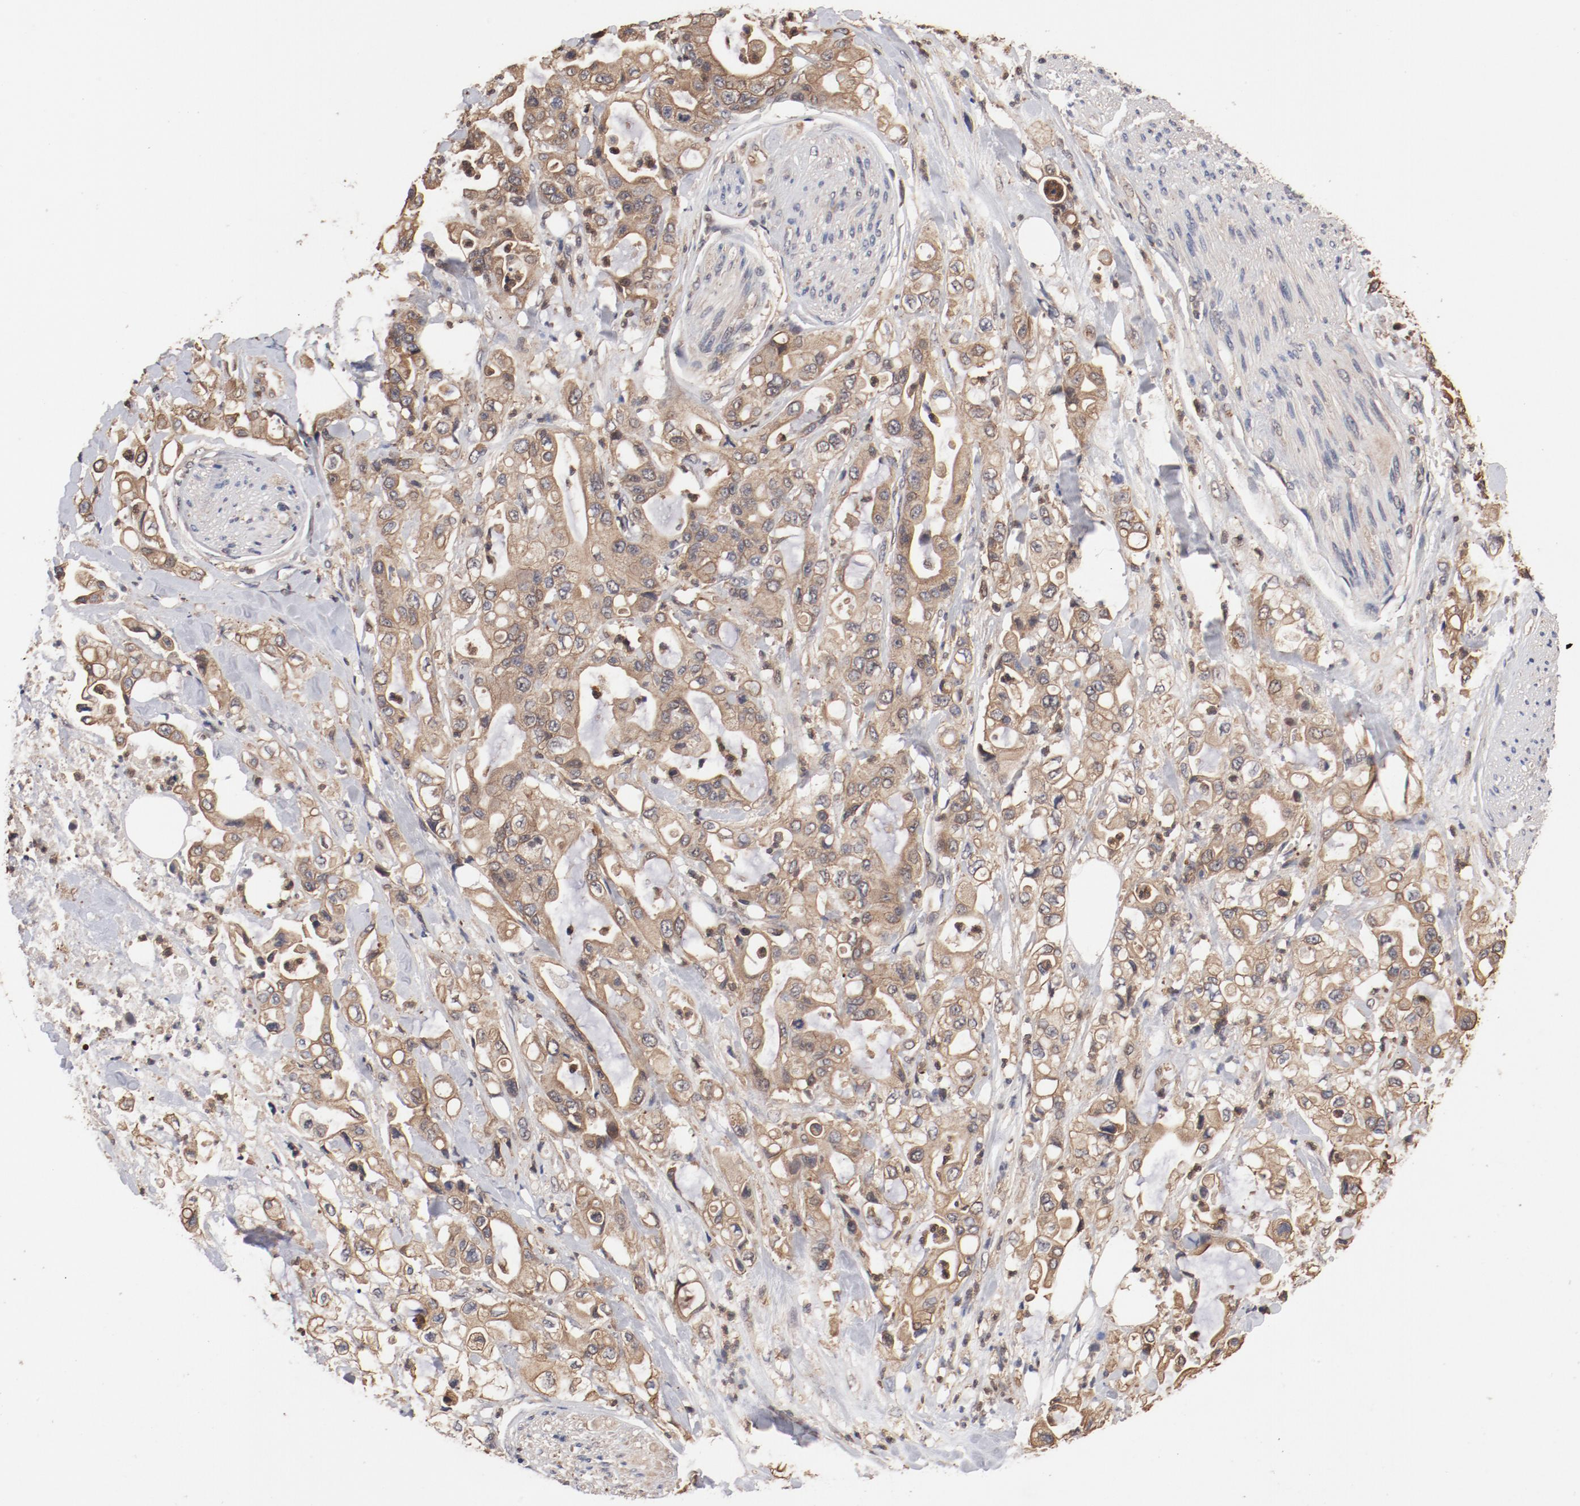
{"staining": {"intensity": "moderate", "quantity": ">75%", "location": "cytoplasmic/membranous"}, "tissue": "pancreatic cancer", "cell_type": "Tumor cells", "image_type": "cancer", "snomed": [{"axis": "morphology", "description": "Adenocarcinoma, NOS"}, {"axis": "topography", "description": "Pancreas"}], "caption": "An image of human pancreatic cancer (adenocarcinoma) stained for a protein shows moderate cytoplasmic/membranous brown staining in tumor cells.", "gene": "GUF1", "patient": {"sex": "male", "age": 70}}